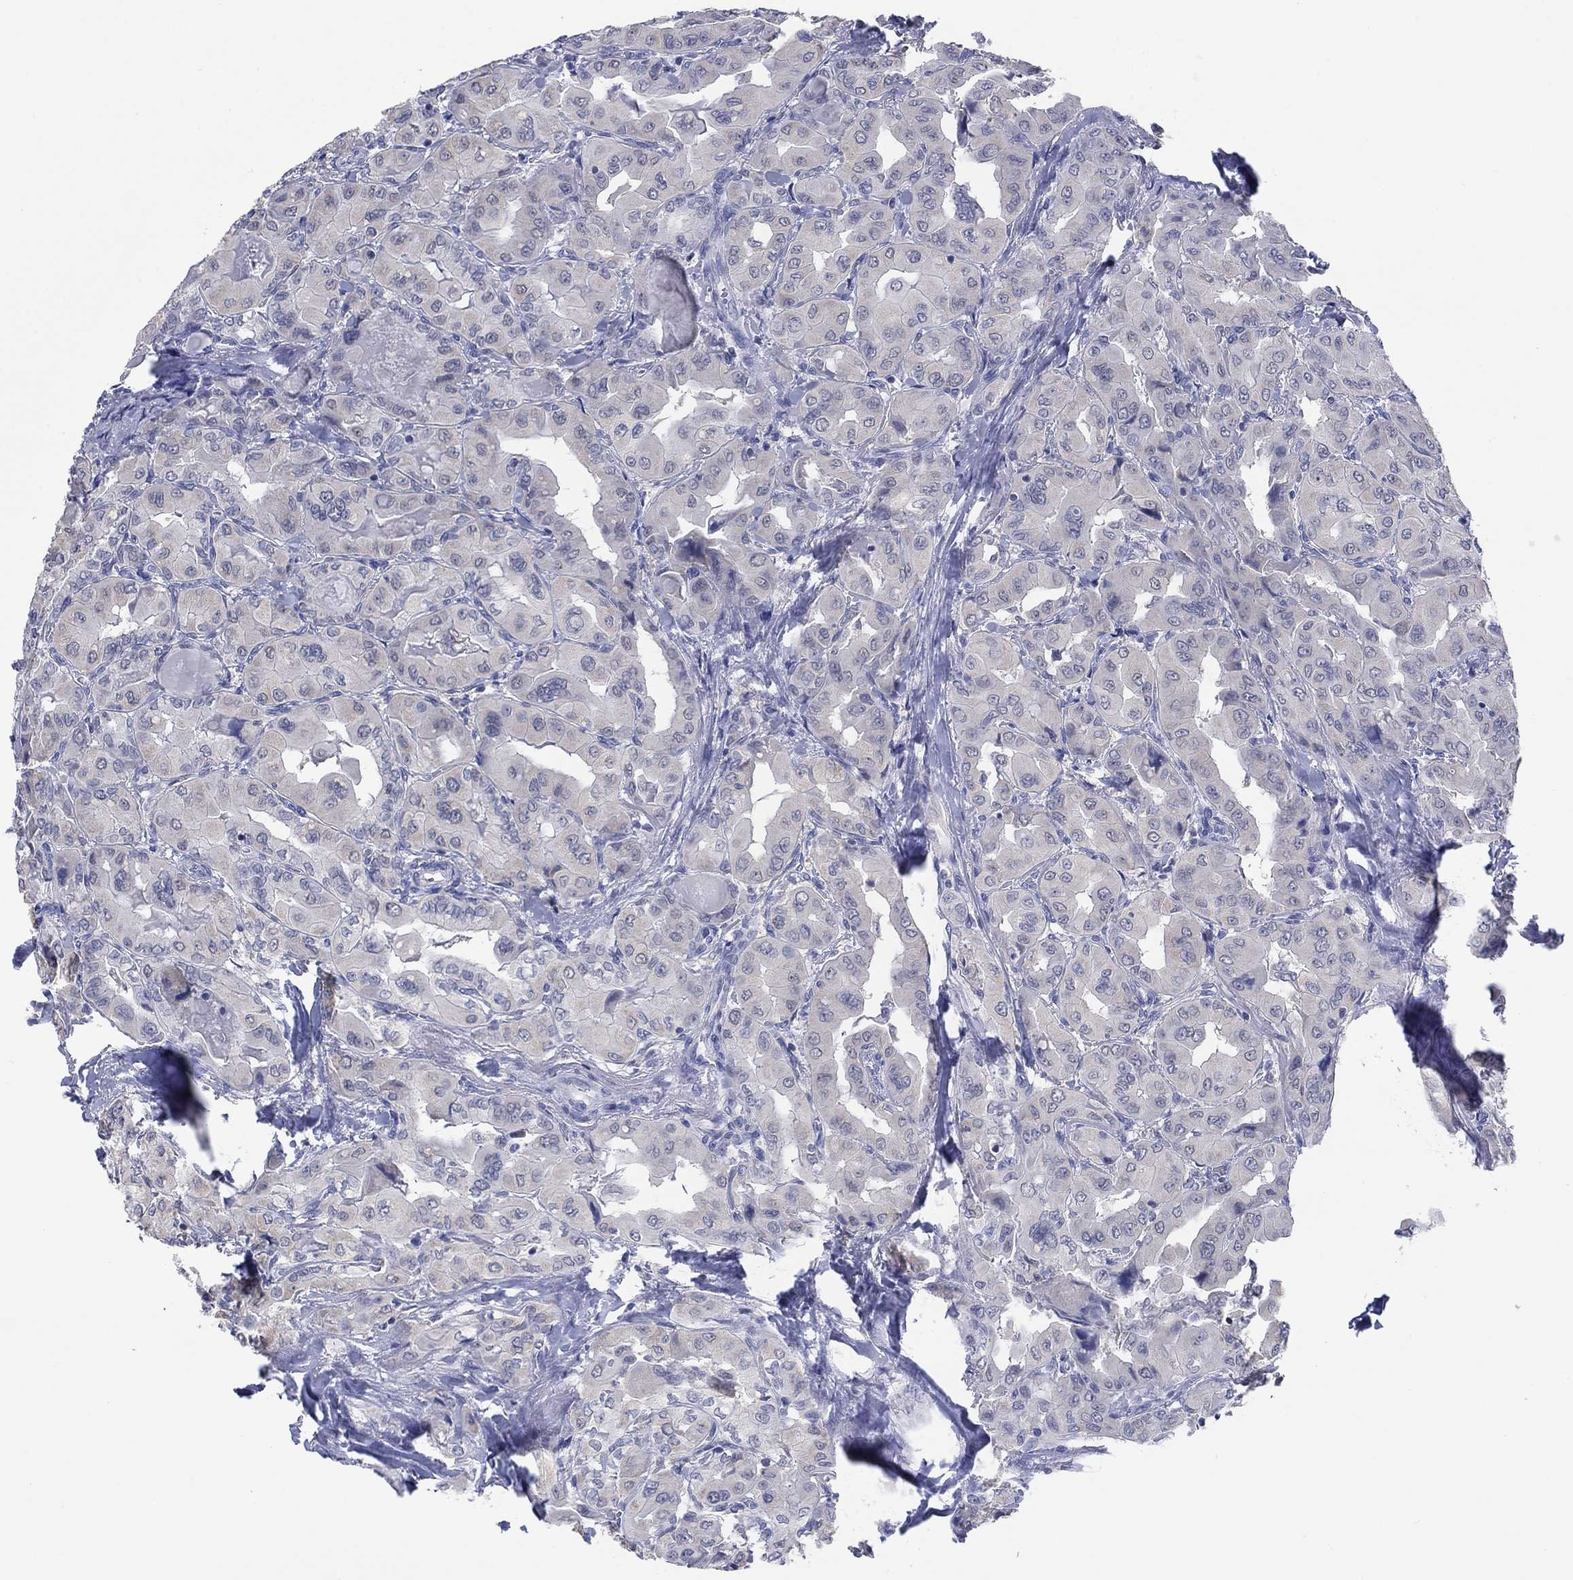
{"staining": {"intensity": "negative", "quantity": "none", "location": "none"}, "tissue": "thyroid cancer", "cell_type": "Tumor cells", "image_type": "cancer", "snomed": [{"axis": "morphology", "description": "Normal tissue, NOS"}, {"axis": "morphology", "description": "Papillary adenocarcinoma, NOS"}, {"axis": "topography", "description": "Thyroid gland"}], "caption": "IHC of human thyroid cancer (papillary adenocarcinoma) displays no expression in tumor cells.", "gene": "FER1L6", "patient": {"sex": "female", "age": 66}}